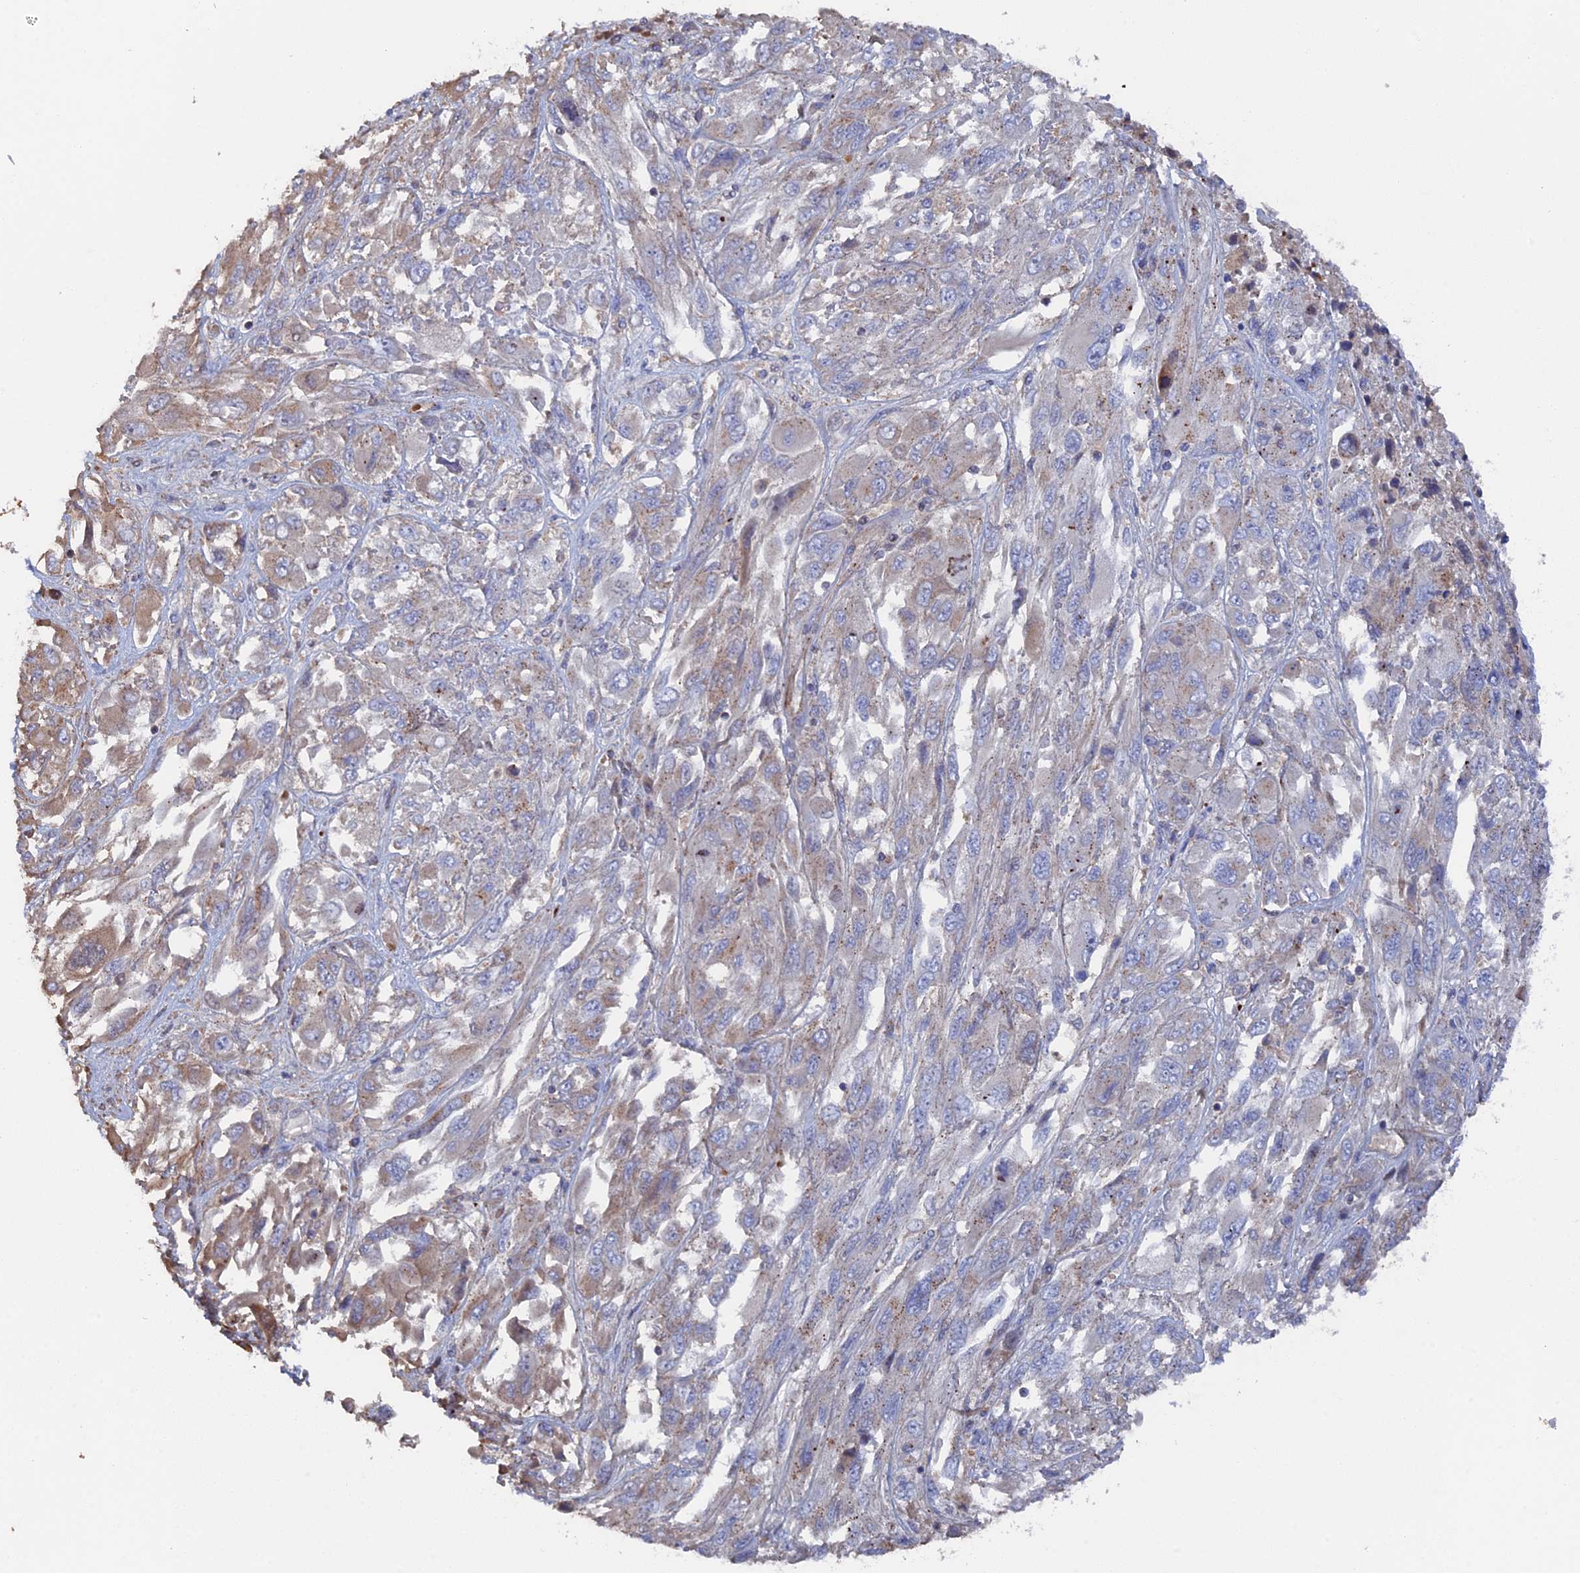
{"staining": {"intensity": "weak", "quantity": "<25%", "location": "cytoplasmic/membranous"}, "tissue": "melanoma", "cell_type": "Tumor cells", "image_type": "cancer", "snomed": [{"axis": "morphology", "description": "Malignant melanoma, NOS"}, {"axis": "topography", "description": "Skin"}], "caption": "Malignant melanoma was stained to show a protein in brown. There is no significant expression in tumor cells.", "gene": "SMG9", "patient": {"sex": "female", "age": 91}}